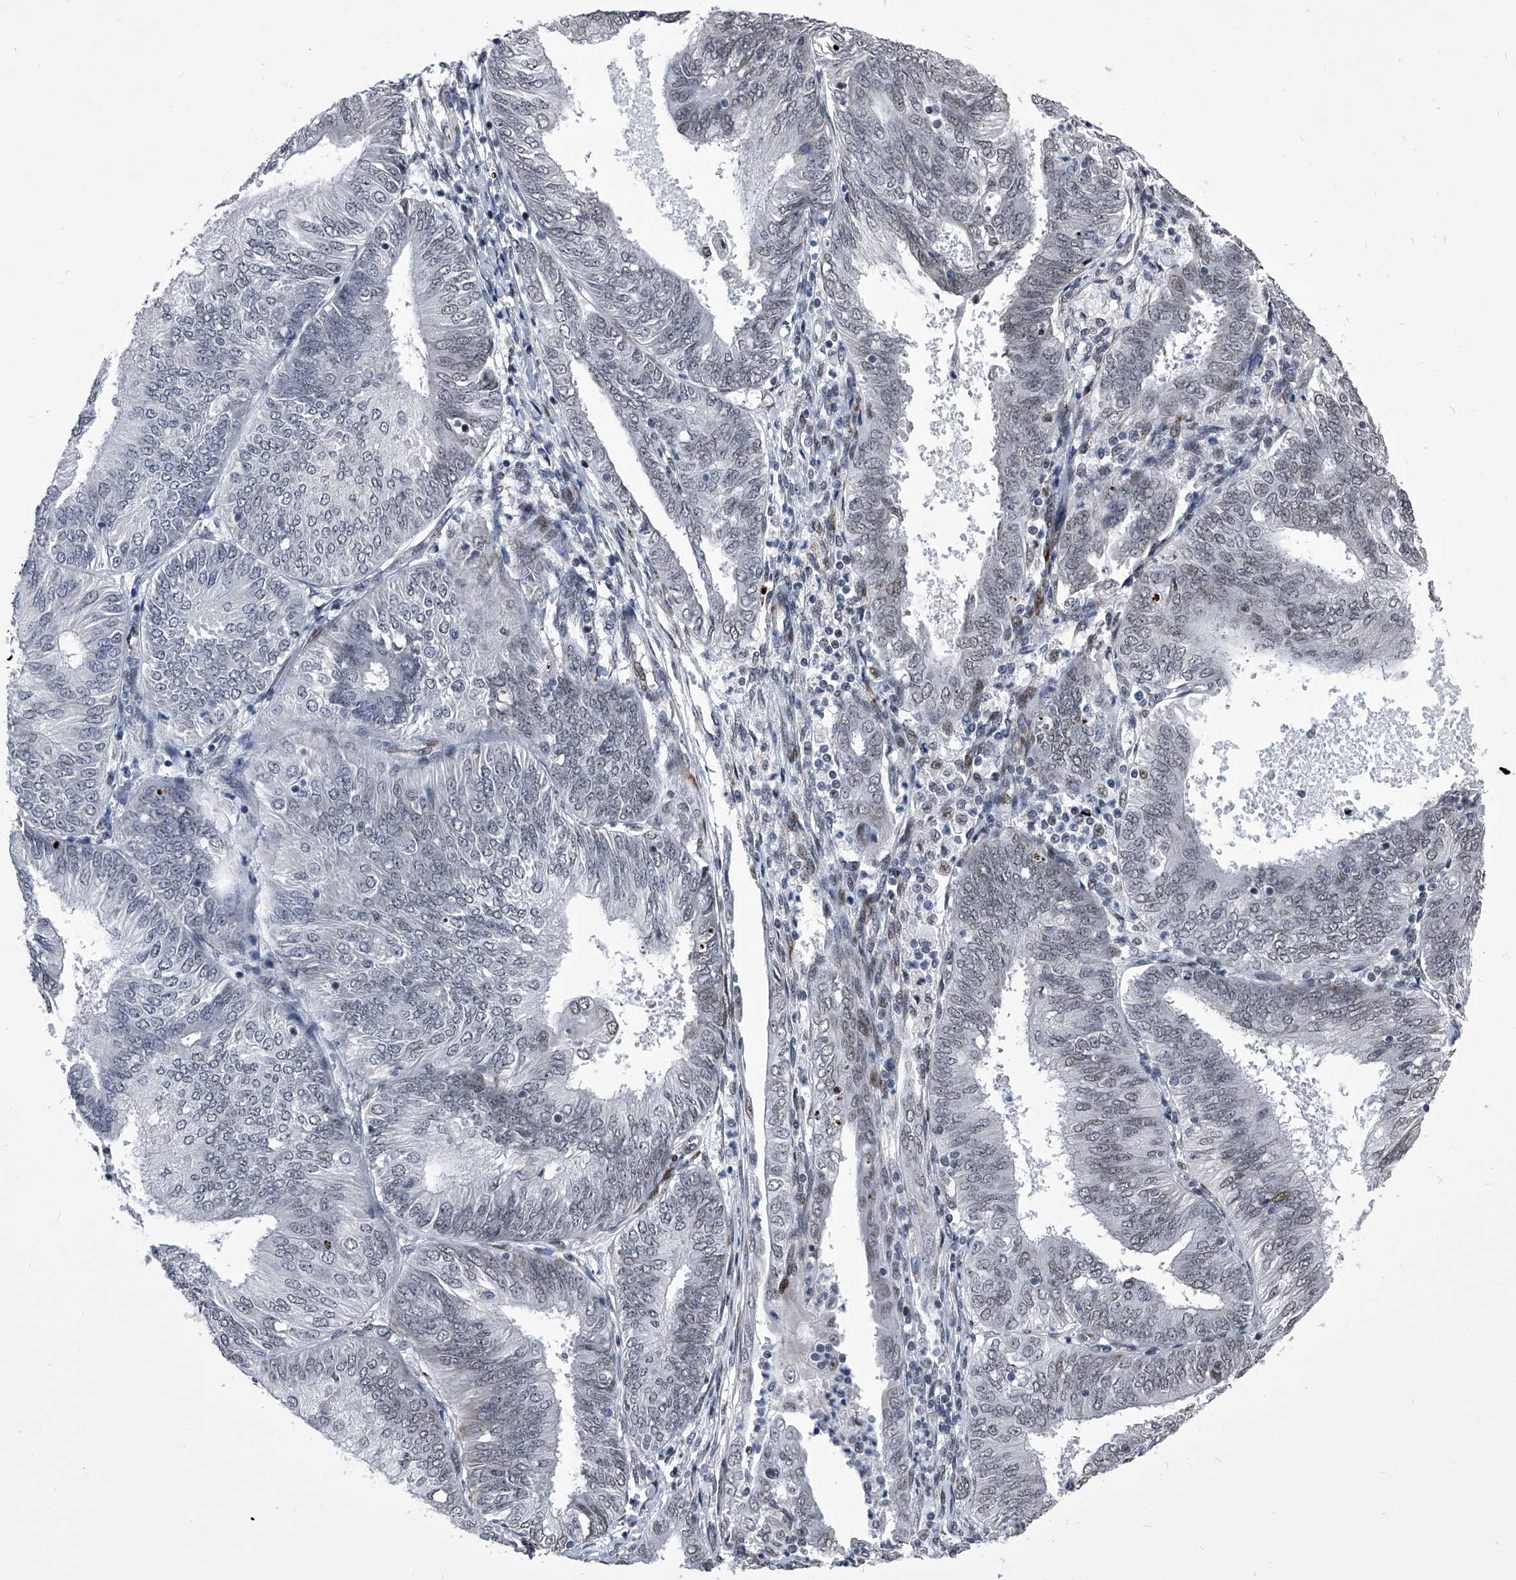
{"staining": {"intensity": "weak", "quantity": "<25%", "location": "nuclear"}, "tissue": "endometrial cancer", "cell_type": "Tumor cells", "image_type": "cancer", "snomed": [{"axis": "morphology", "description": "Adenocarcinoma, NOS"}, {"axis": "topography", "description": "Endometrium"}], "caption": "Protein analysis of endometrial cancer (adenocarcinoma) reveals no significant positivity in tumor cells. (Stains: DAB immunohistochemistry with hematoxylin counter stain, Microscopy: brightfield microscopy at high magnification).", "gene": "CMTR1", "patient": {"sex": "female", "age": 58}}